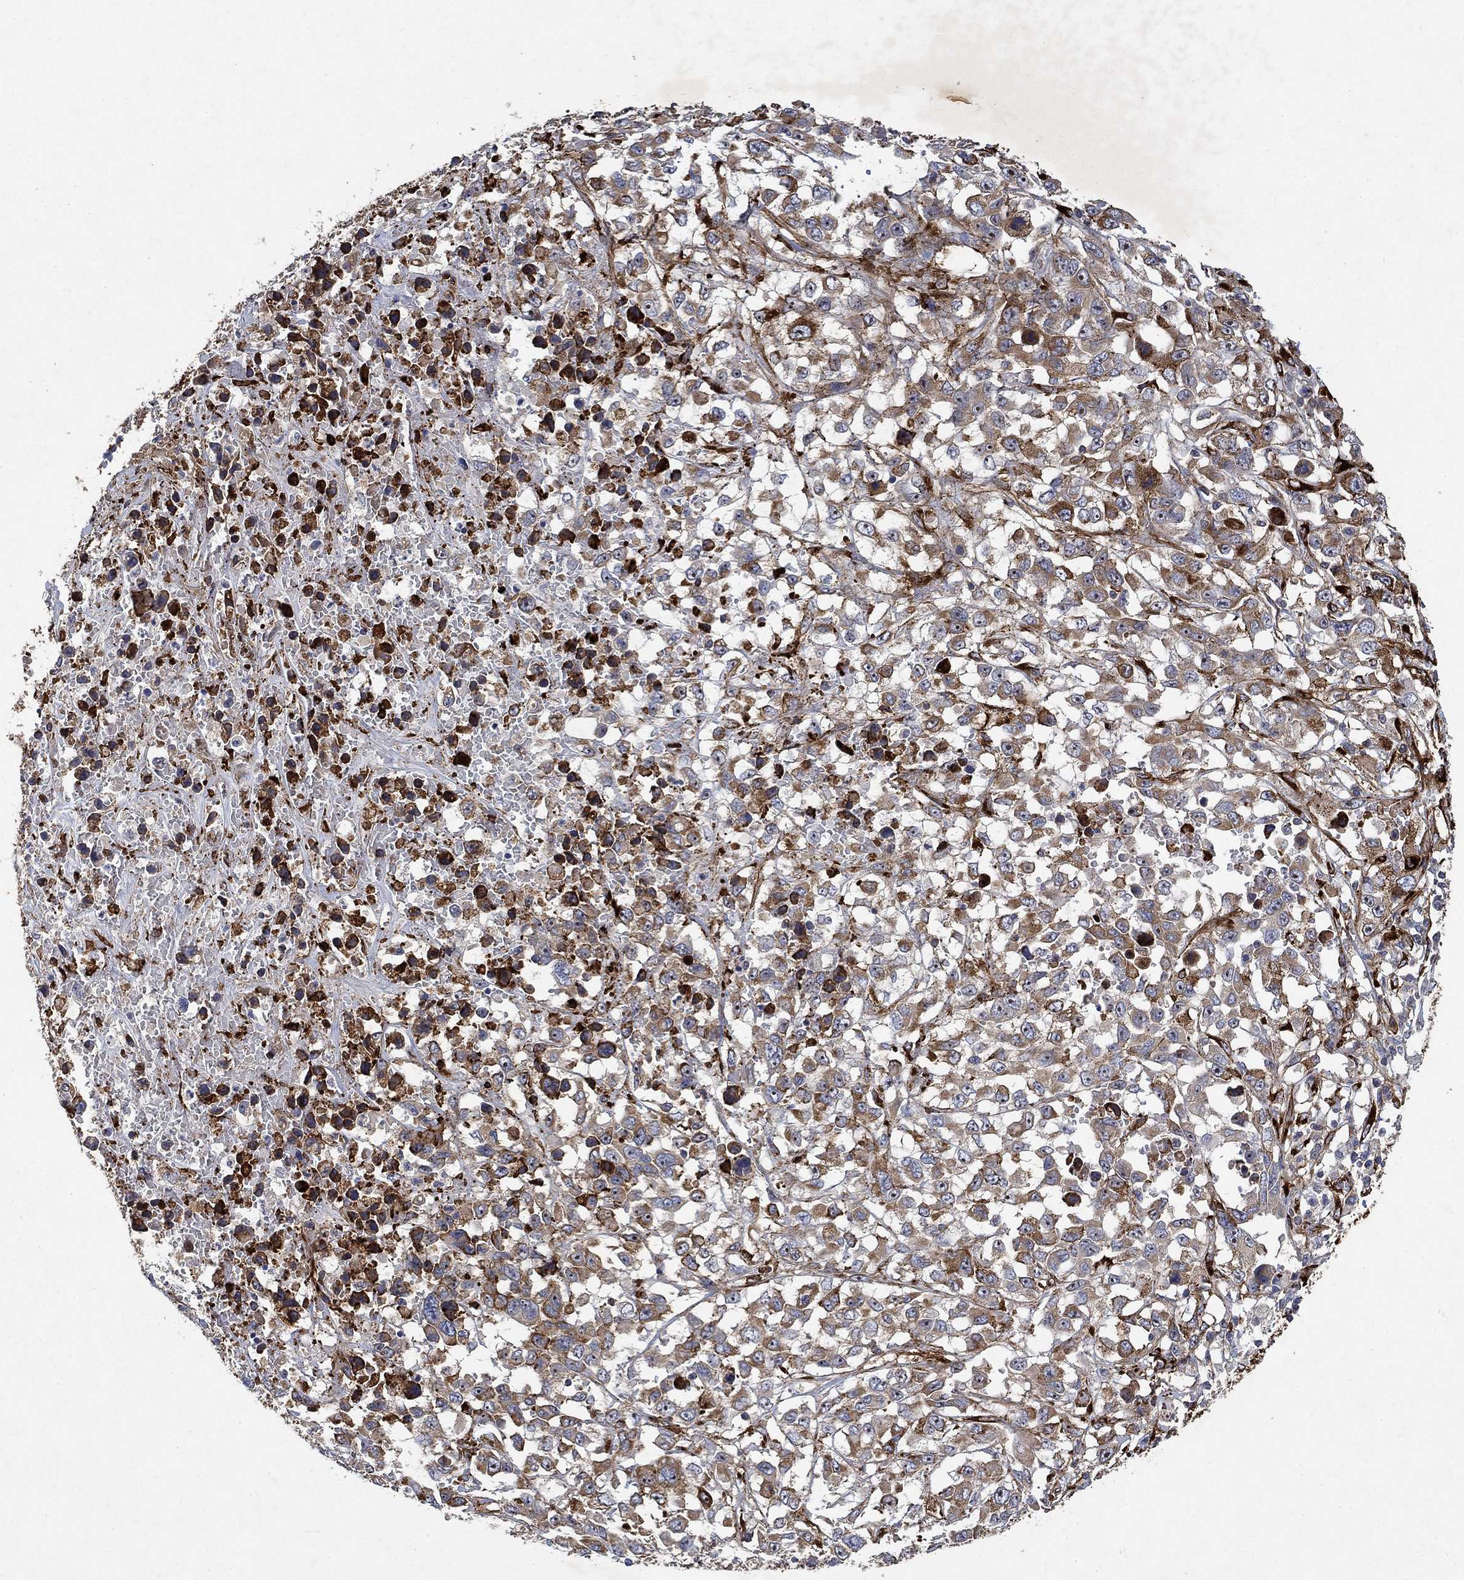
{"staining": {"intensity": "weak", "quantity": "<25%", "location": "cytoplasmic/membranous"}, "tissue": "liver cancer", "cell_type": "Tumor cells", "image_type": "cancer", "snomed": [{"axis": "morphology", "description": "Adenocarcinoma, NOS"}, {"axis": "morphology", "description": "Cholangiocarcinoma"}, {"axis": "topography", "description": "Liver"}], "caption": "Immunohistochemistry photomicrograph of human liver cancer stained for a protein (brown), which demonstrates no positivity in tumor cells. (Brightfield microscopy of DAB IHC at high magnification).", "gene": "COL4A2", "patient": {"sex": "male", "age": 64}}